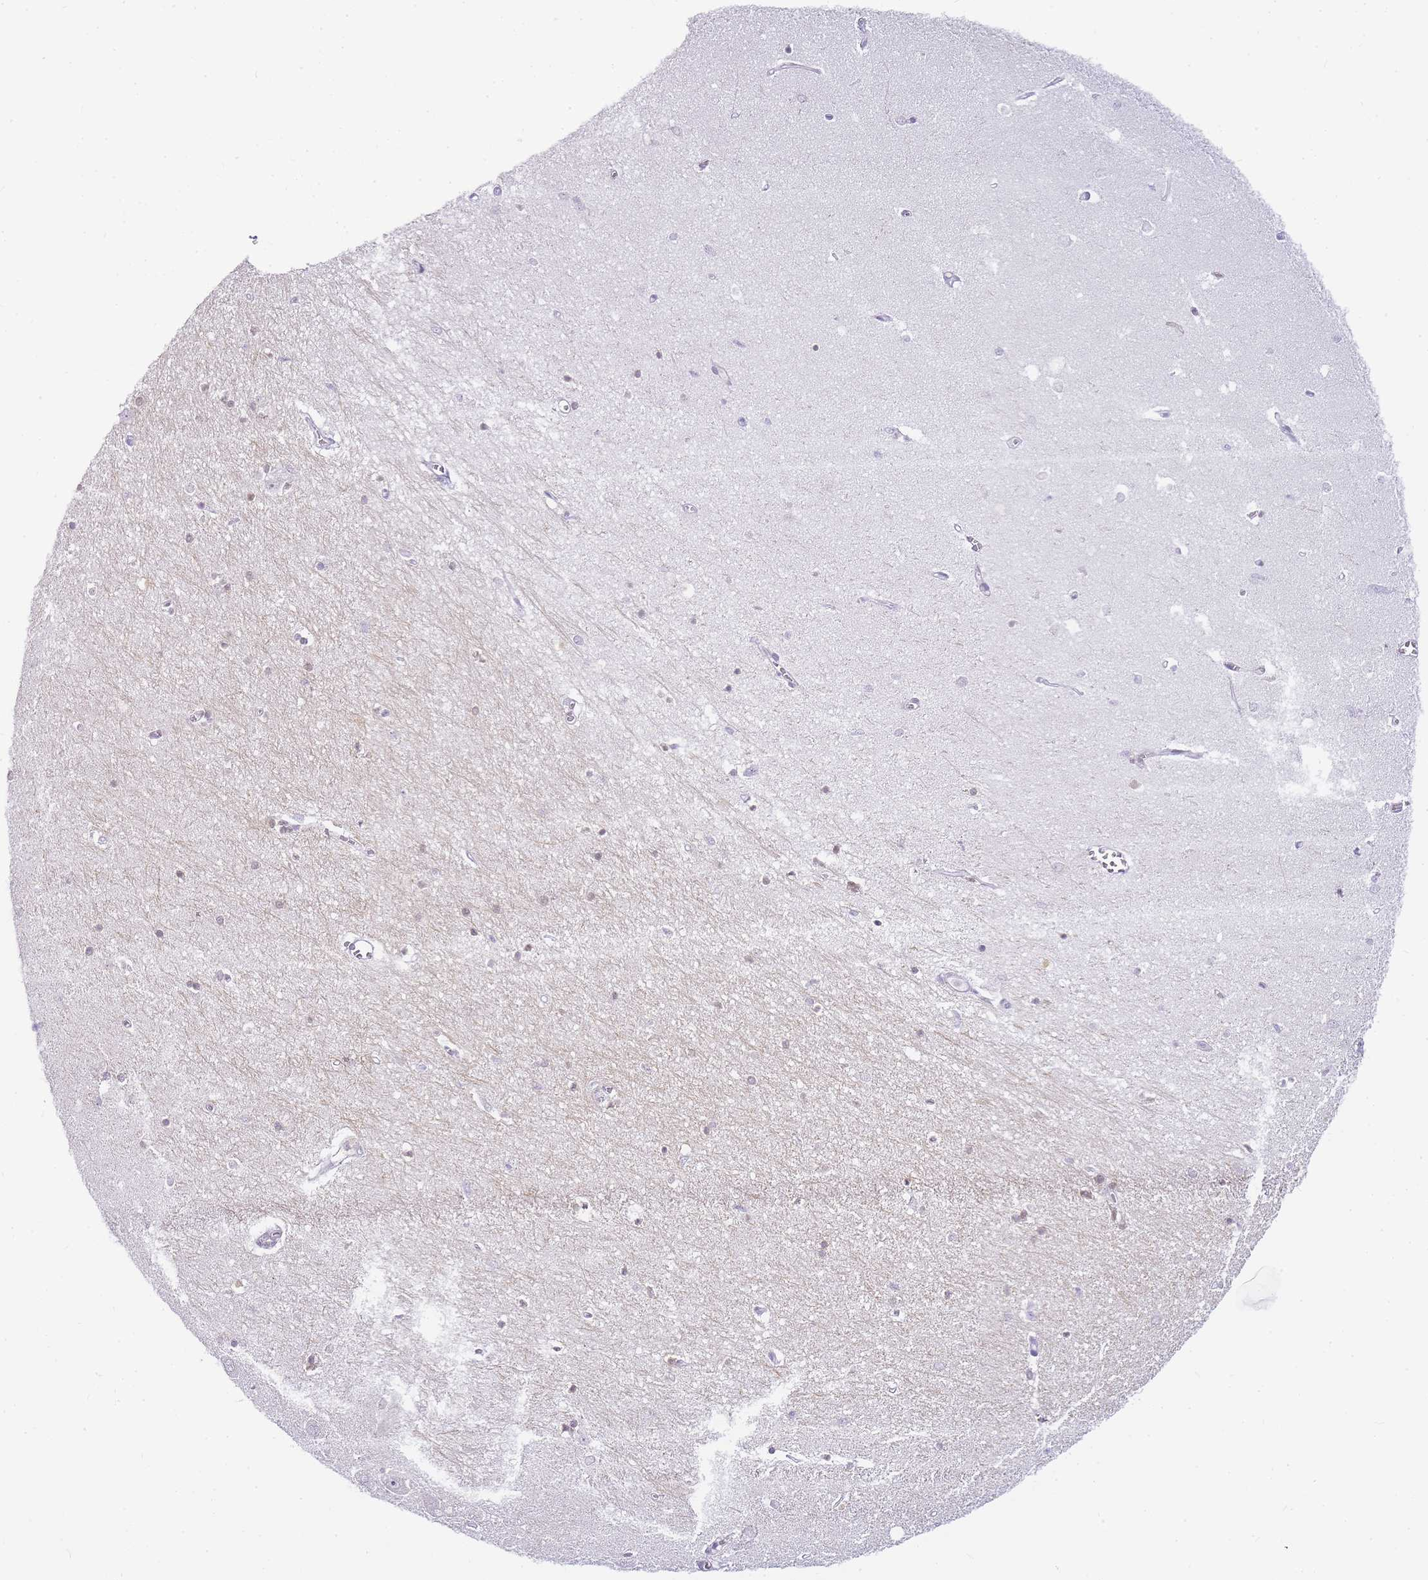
{"staining": {"intensity": "negative", "quantity": "none", "location": "none"}, "tissue": "hippocampus", "cell_type": "Glial cells", "image_type": "normal", "snomed": [{"axis": "morphology", "description": "Normal tissue, NOS"}, {"axis": "topography", "description": "Hippocampus"}], "caption": "Image shows no significant protein positivity in glial cells of unremarkable hippocampus. (IHC, brightfield microscopy, high magnification).", "gene": "JAKMIP1", "patient": {"sex": "female", "age": 64}}